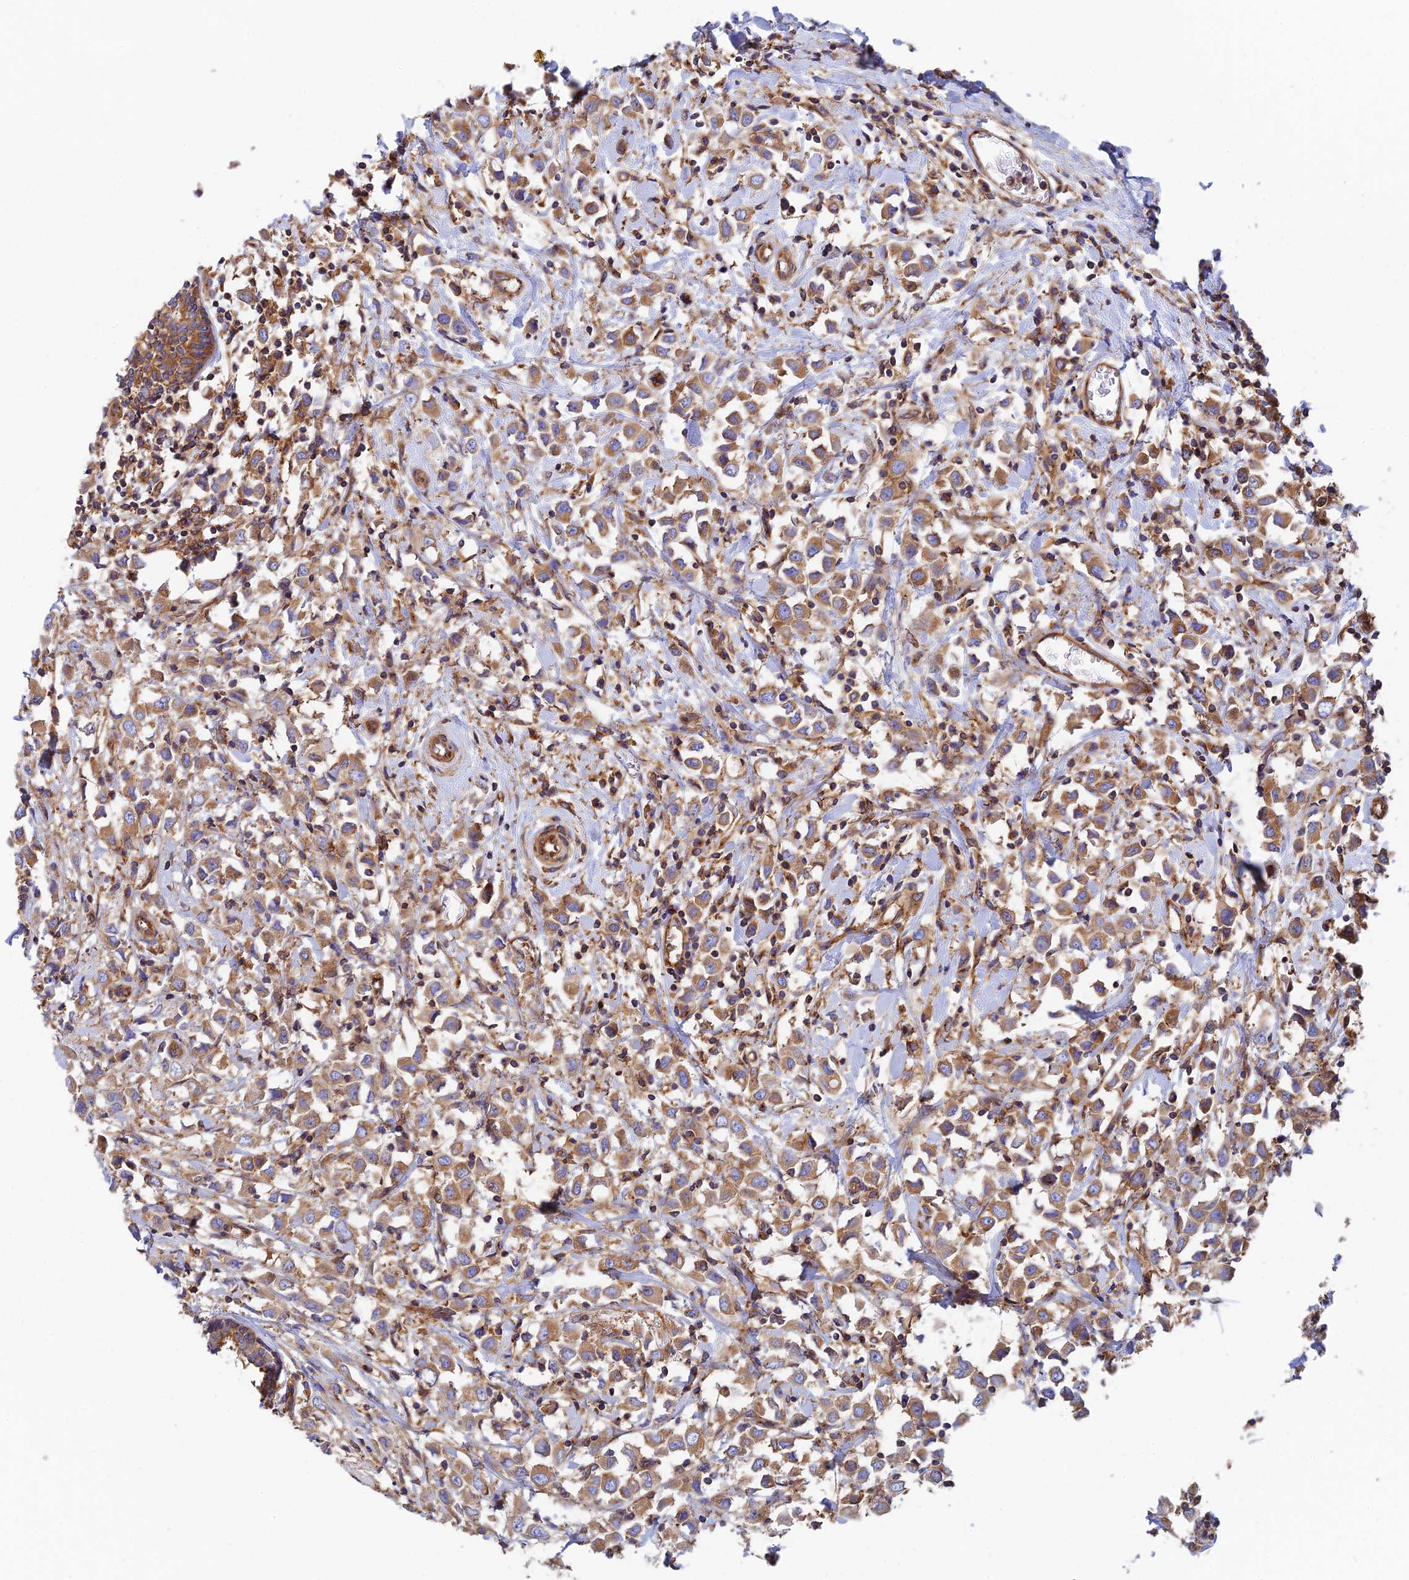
{"staining": {"intensity": "moderate", "quantity": ">75%", "location": "cytoplasmic/membranous"}, "tissue": "breast cancer", "cell_type": "Tumor cells", "image_type": "cancer", "snomed": [{"axis": "morphology", "description": "Duct carcinoma"}, {"axis": "topography", "description": "Breast"}], "caption": "Immunohistochemistry photomicrograph of human breast intraductal carcinoma stained for a protein (brown), which displays medium levels of moderate cytoplasmic/membranous staining in approximately >75% of tumor cells.", "gene": "DCTN2", "patient": {"sex": "female", "age": 61}}